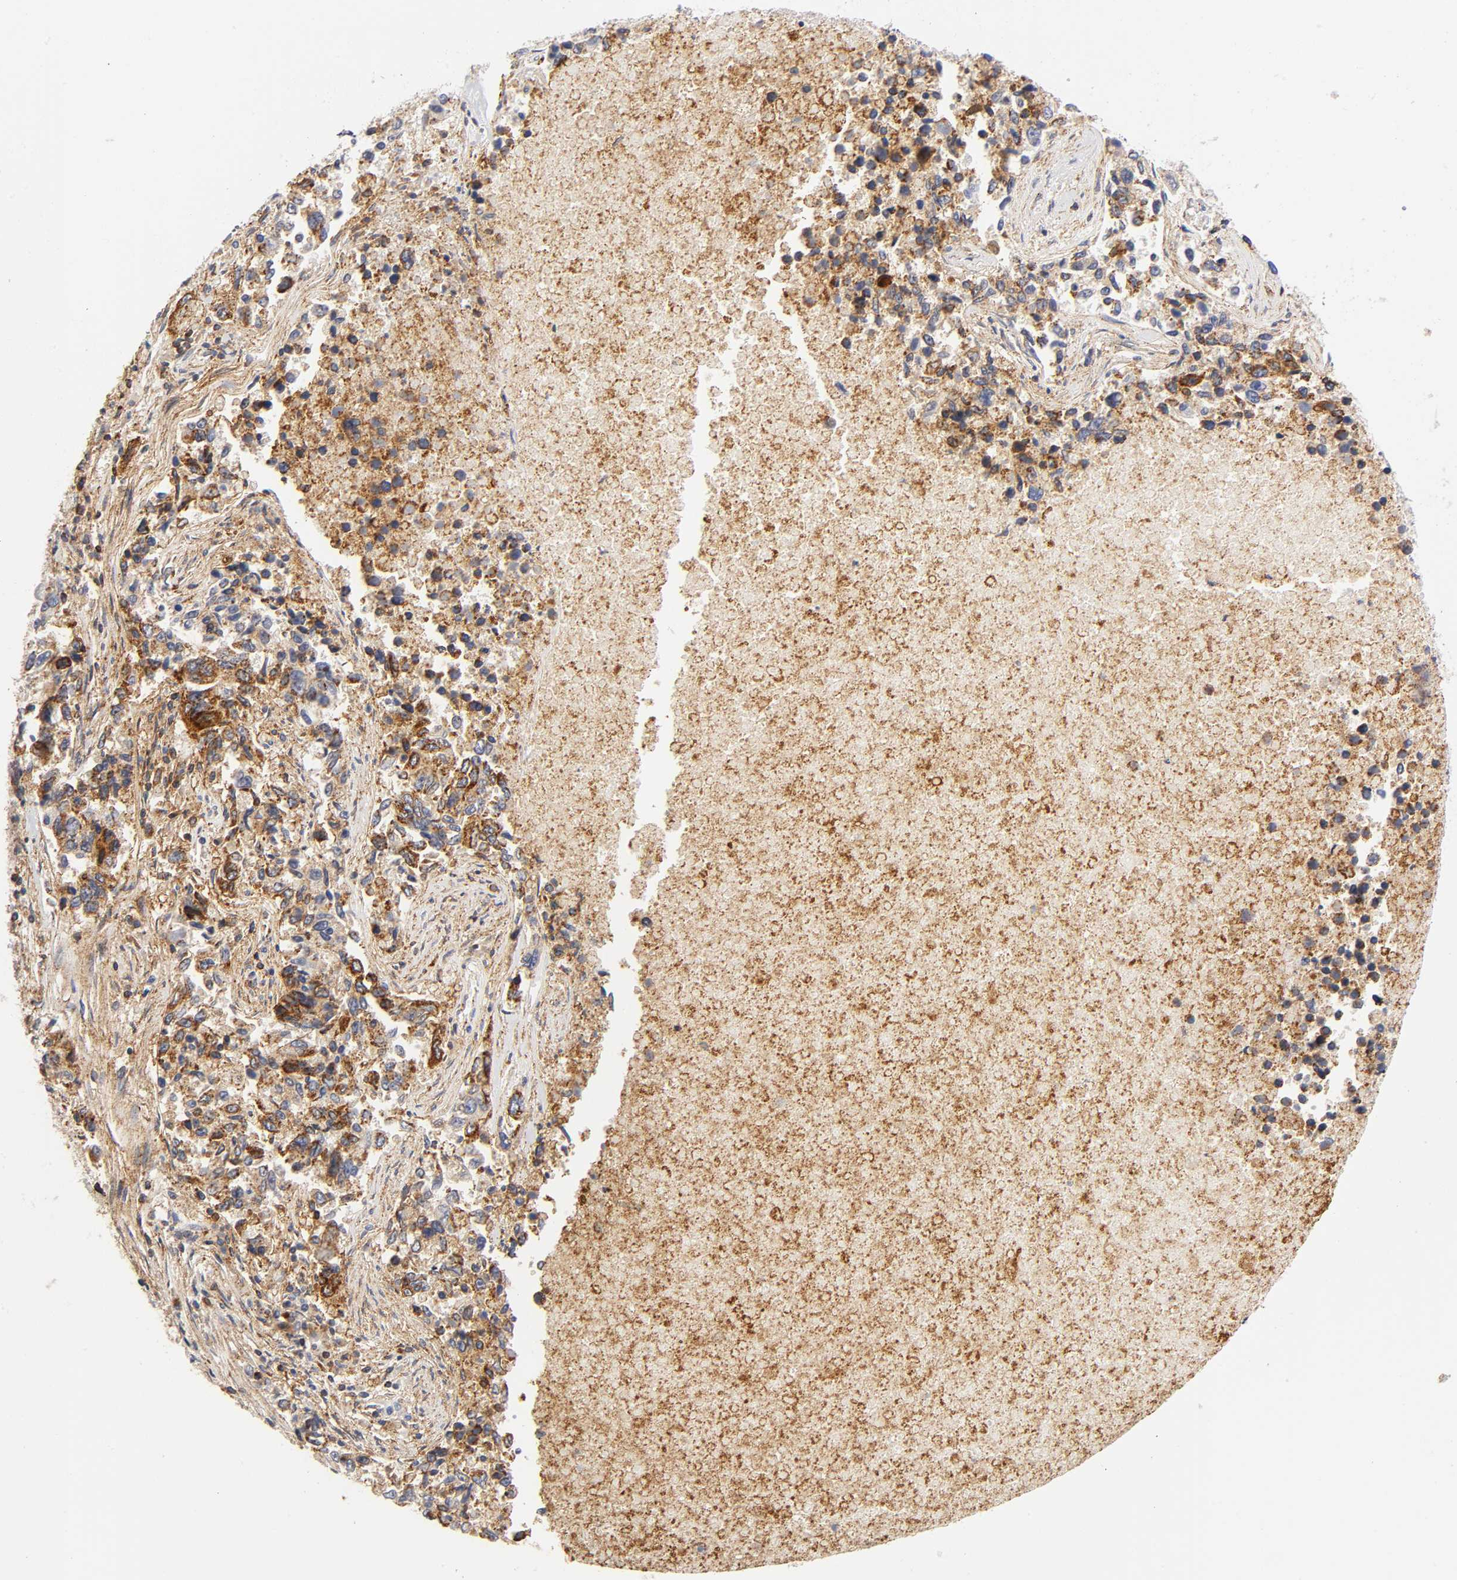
{"staining": {"intensity": "moderate", "quantity": ">75%", "location": "cytoplasmic/membranous"}, "tissue": "lung cancer", "cell_type": "Tumor cells", "image_type": "cancer", "snomed": [{"axis": "morphology", "description": "Adenocarcinoma, NOS"}, {"axis": "topography", "description": "Lung"}], "caption": "Immunohistochemical staining of lung cancer (adenocarcinoma) reveals medium levels of moderate cytoplasmic/membranous expression in about >75% of tumor cells. (DAB IHC with brightfield microscopy, high magnification).", "gene": "ANXA7", "patient": {"sex": "male", "age": 84}}